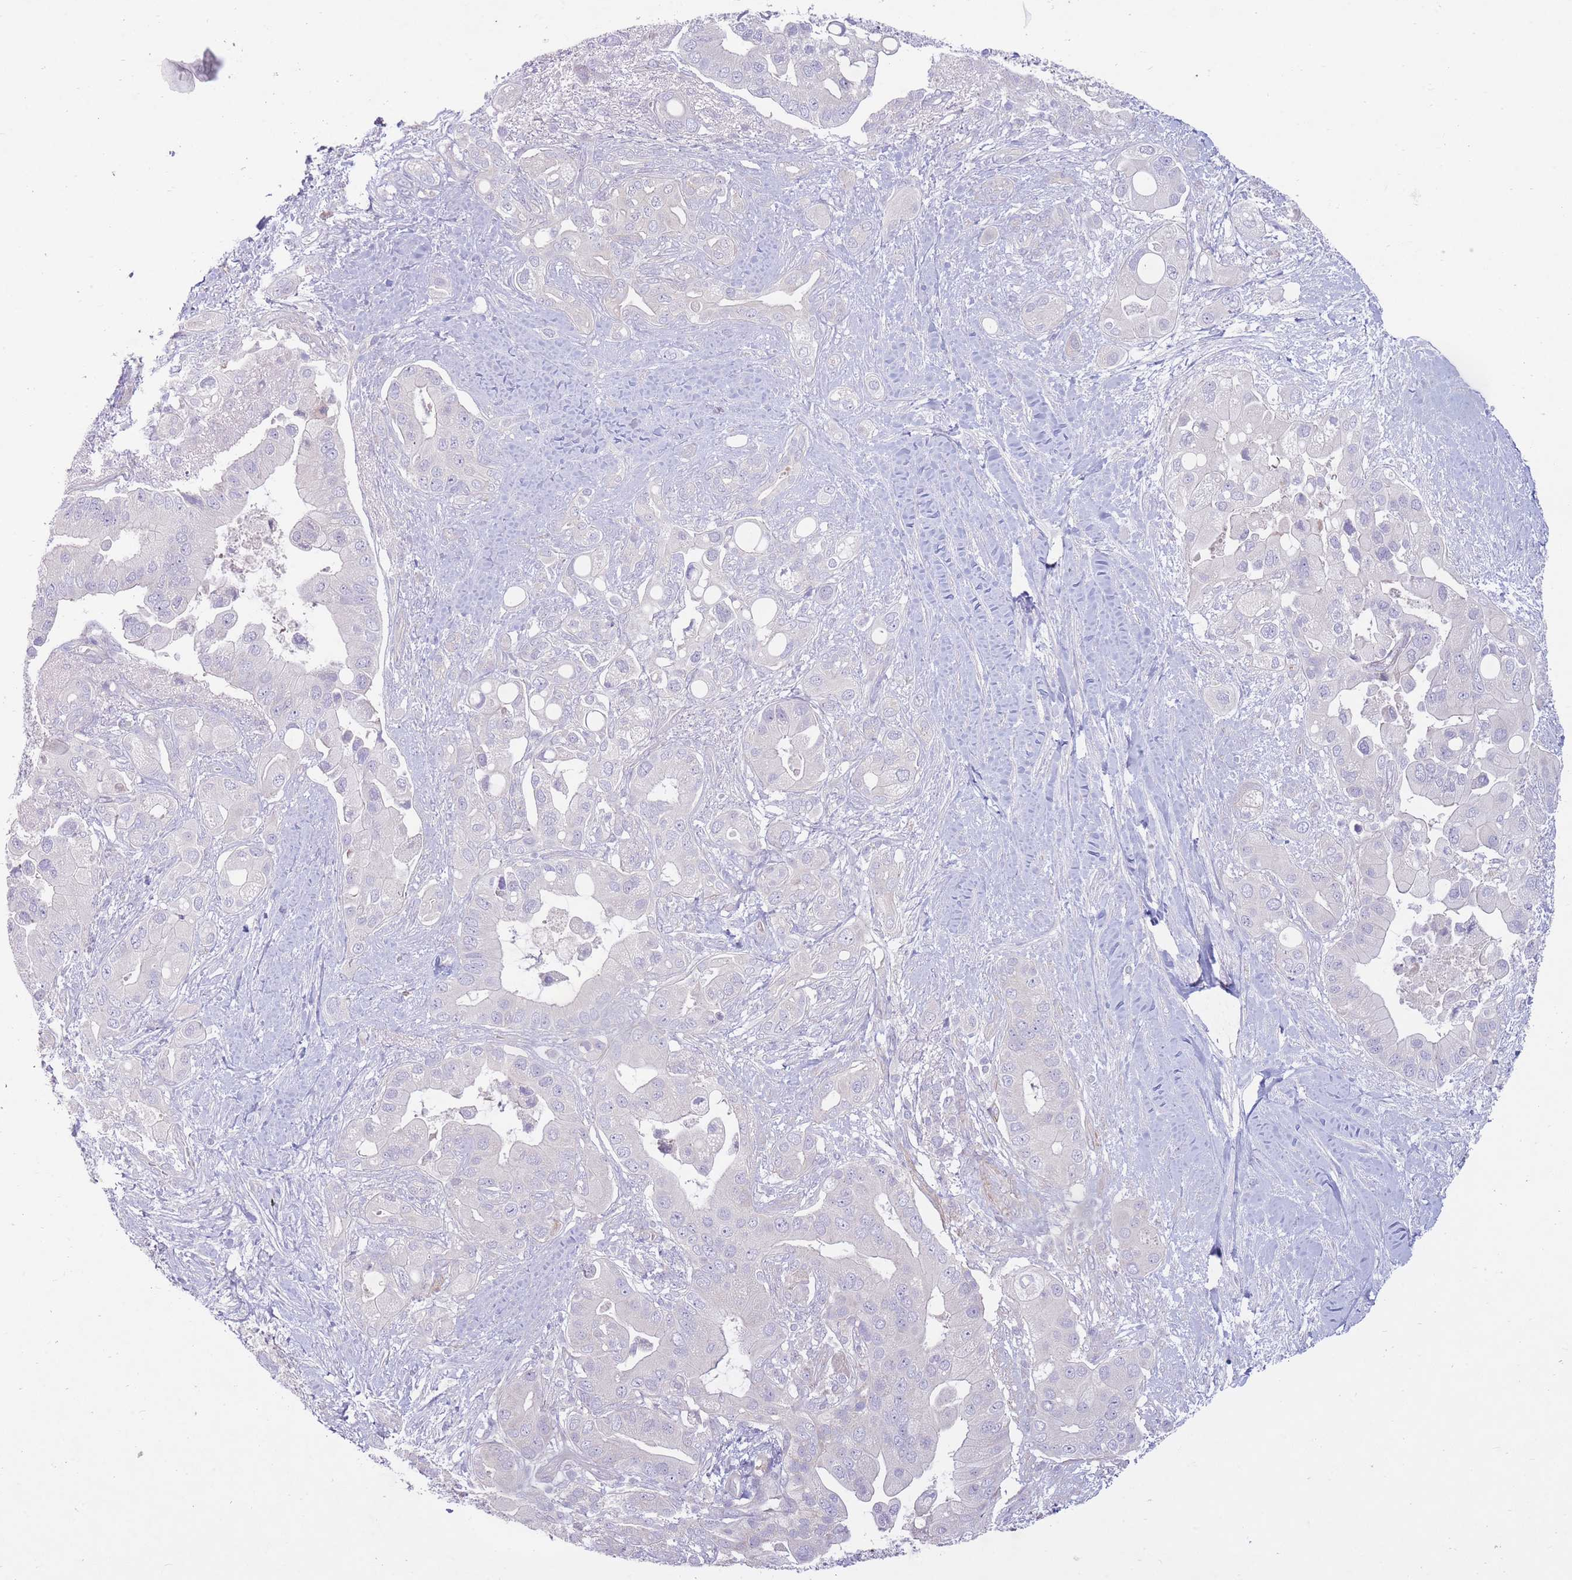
{"staining": {"intensity": "negative", "quantity": "none", "location": "none"}, "tissue": "pancreatic cancer", "cell_type": "Tumor cells", "image_type": "cancer", "snomed": [{"axis": "morphology", "description": "Adenocarcinoma, NOS"}, {"axis": "topography", "description": "Pancreas"}], "caption": "Tumor cells show no significant staining in pancreatic adenocarcinoma.", "gene": "PNPLA5", "patient": {"sex": "male", "age": 57}}